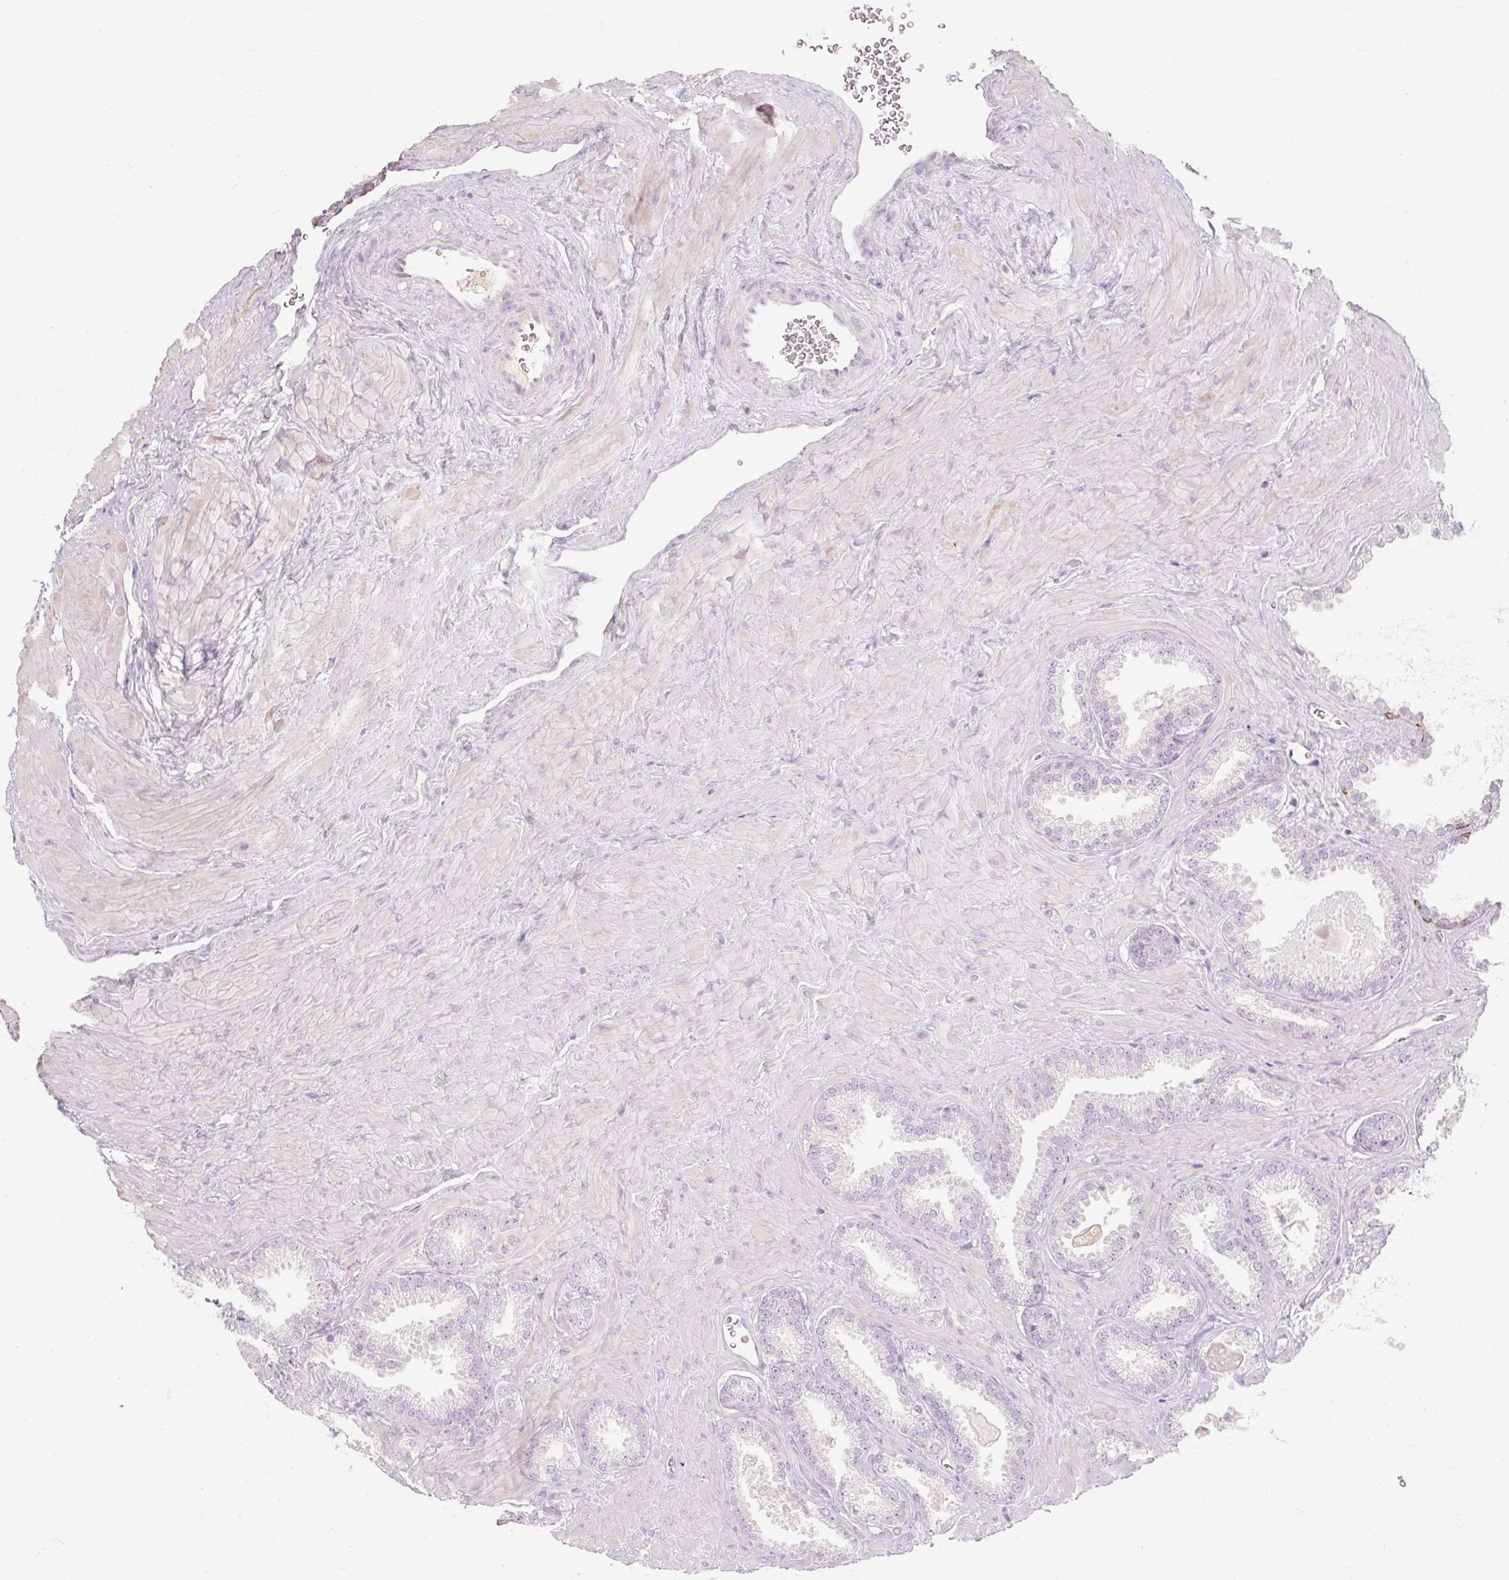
{"staining": {"intensity": "negative", "quantity": "none", "location": "none"}, "tissue": "prostate cancer", "cell_type": "Tumor cells", "image_type": "cancer", "snomed": [{"axis": "morphology", "description": "Adenocarcinoma, Low grade"}, {"axis": "topography", "description": "Prostate"}], "caption": "Protein analysis of adenocarcinoma (low-grade) (prostate) demonstrates no significant positivity in tumor cells.", "gene": "NFE2L3", "patient": {"sex": "male", "age": 62}}